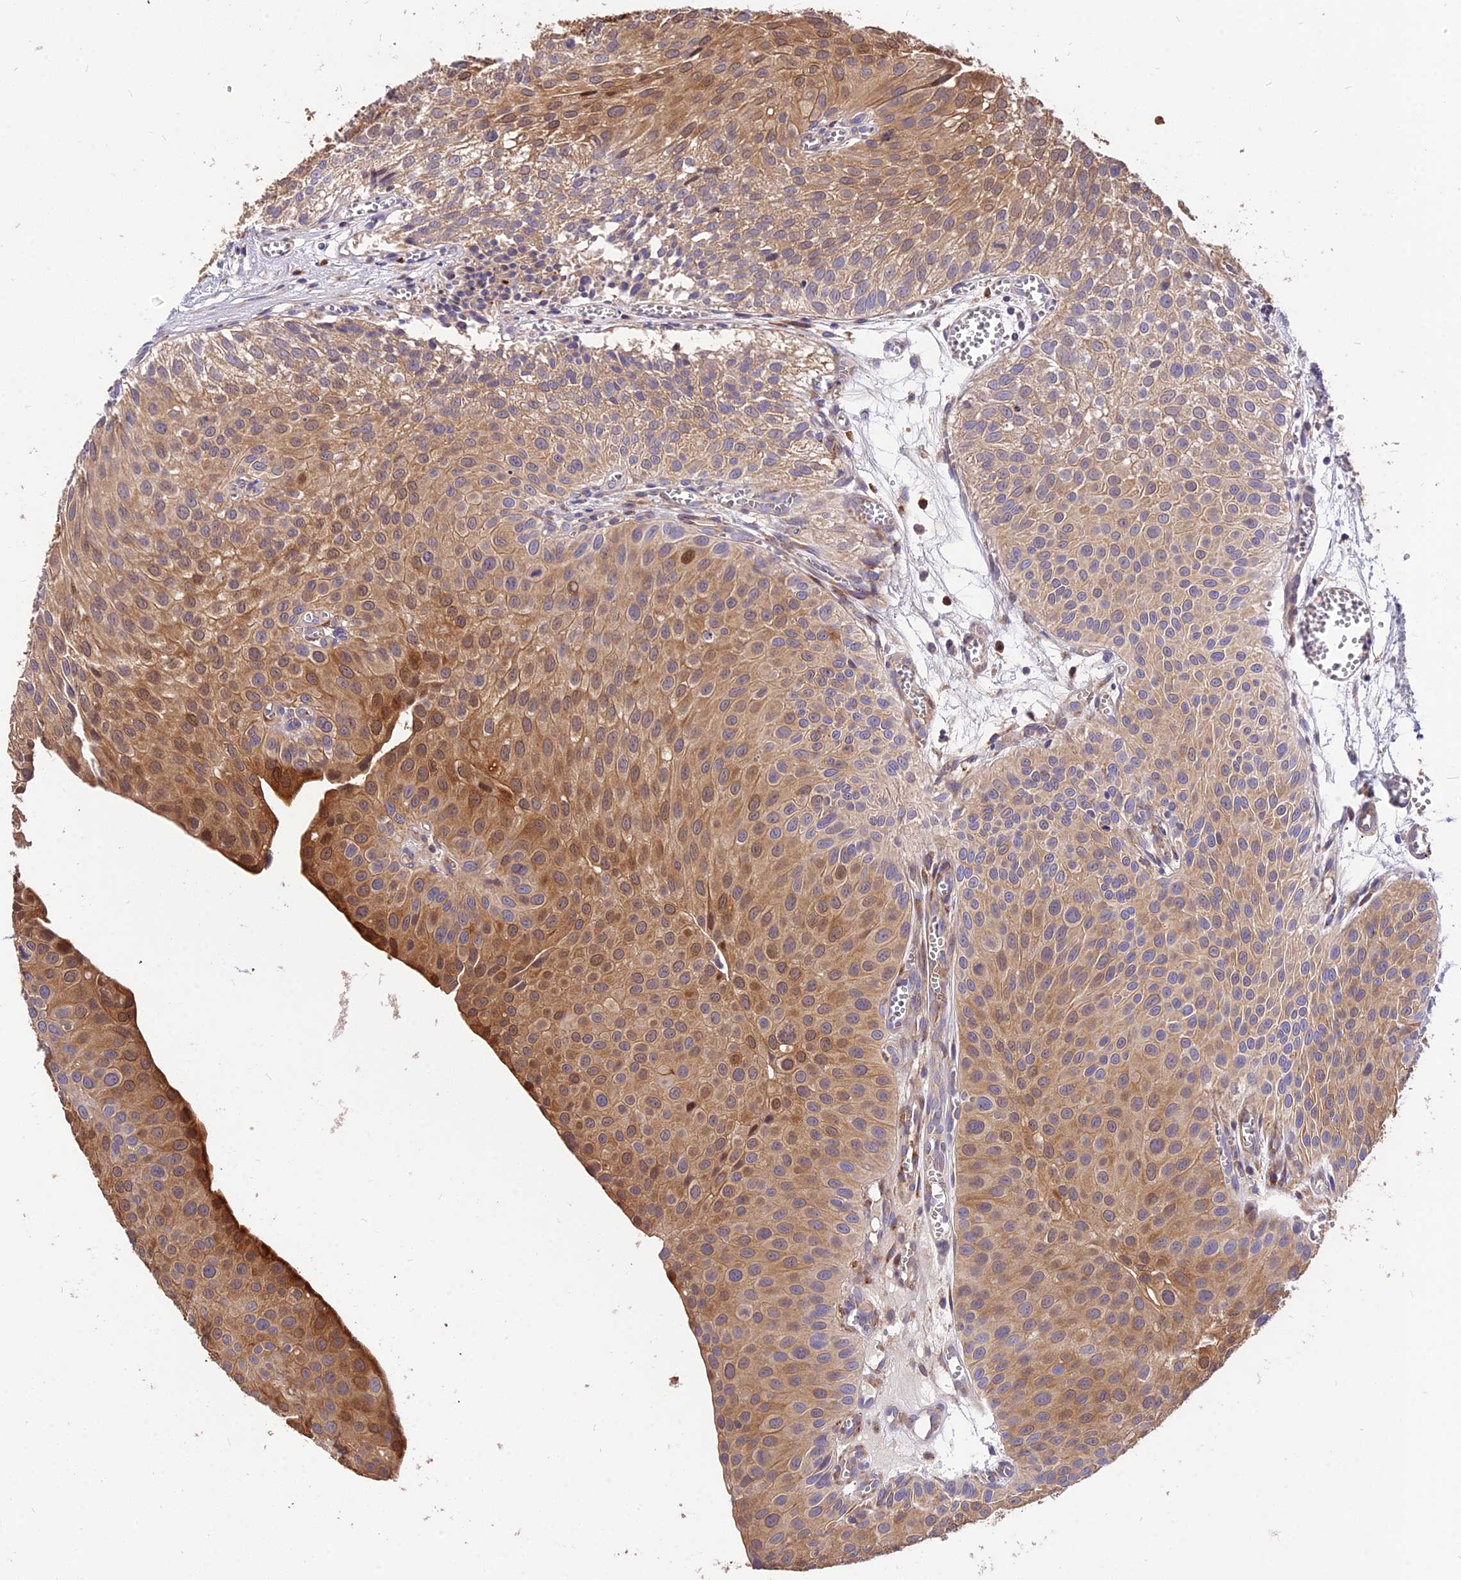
{"staining": {"intensity": "moderate", "quantity": ">75%", "location": "cytoplasmic/membranous"}, "tissue": "urothelial cancer", "cell_type": "Tumor cells", "image_type": "cancer", "snomed": [{"axis": "morphology", "description": "Urothelial carcinoma, Low grade"}, {"axis": "topography", "description": "Urinary bladder"}], "caption": "High-magnification brightfield microscopy of urothelial carcinoma (low-grade) stained with DAB (brown) and counterstained with hematoxylin (blue). tumor cells exhibit moderate cytoplasmic/membranous expression is identified in approximately>75% of cells. The staining is performed using DAB brown chromogen to label protein expression. The nuclei are counter-stained blue using hematoxylin.", "gene": "ROCK1", "patient": {"sex": "male", "age": 88}}